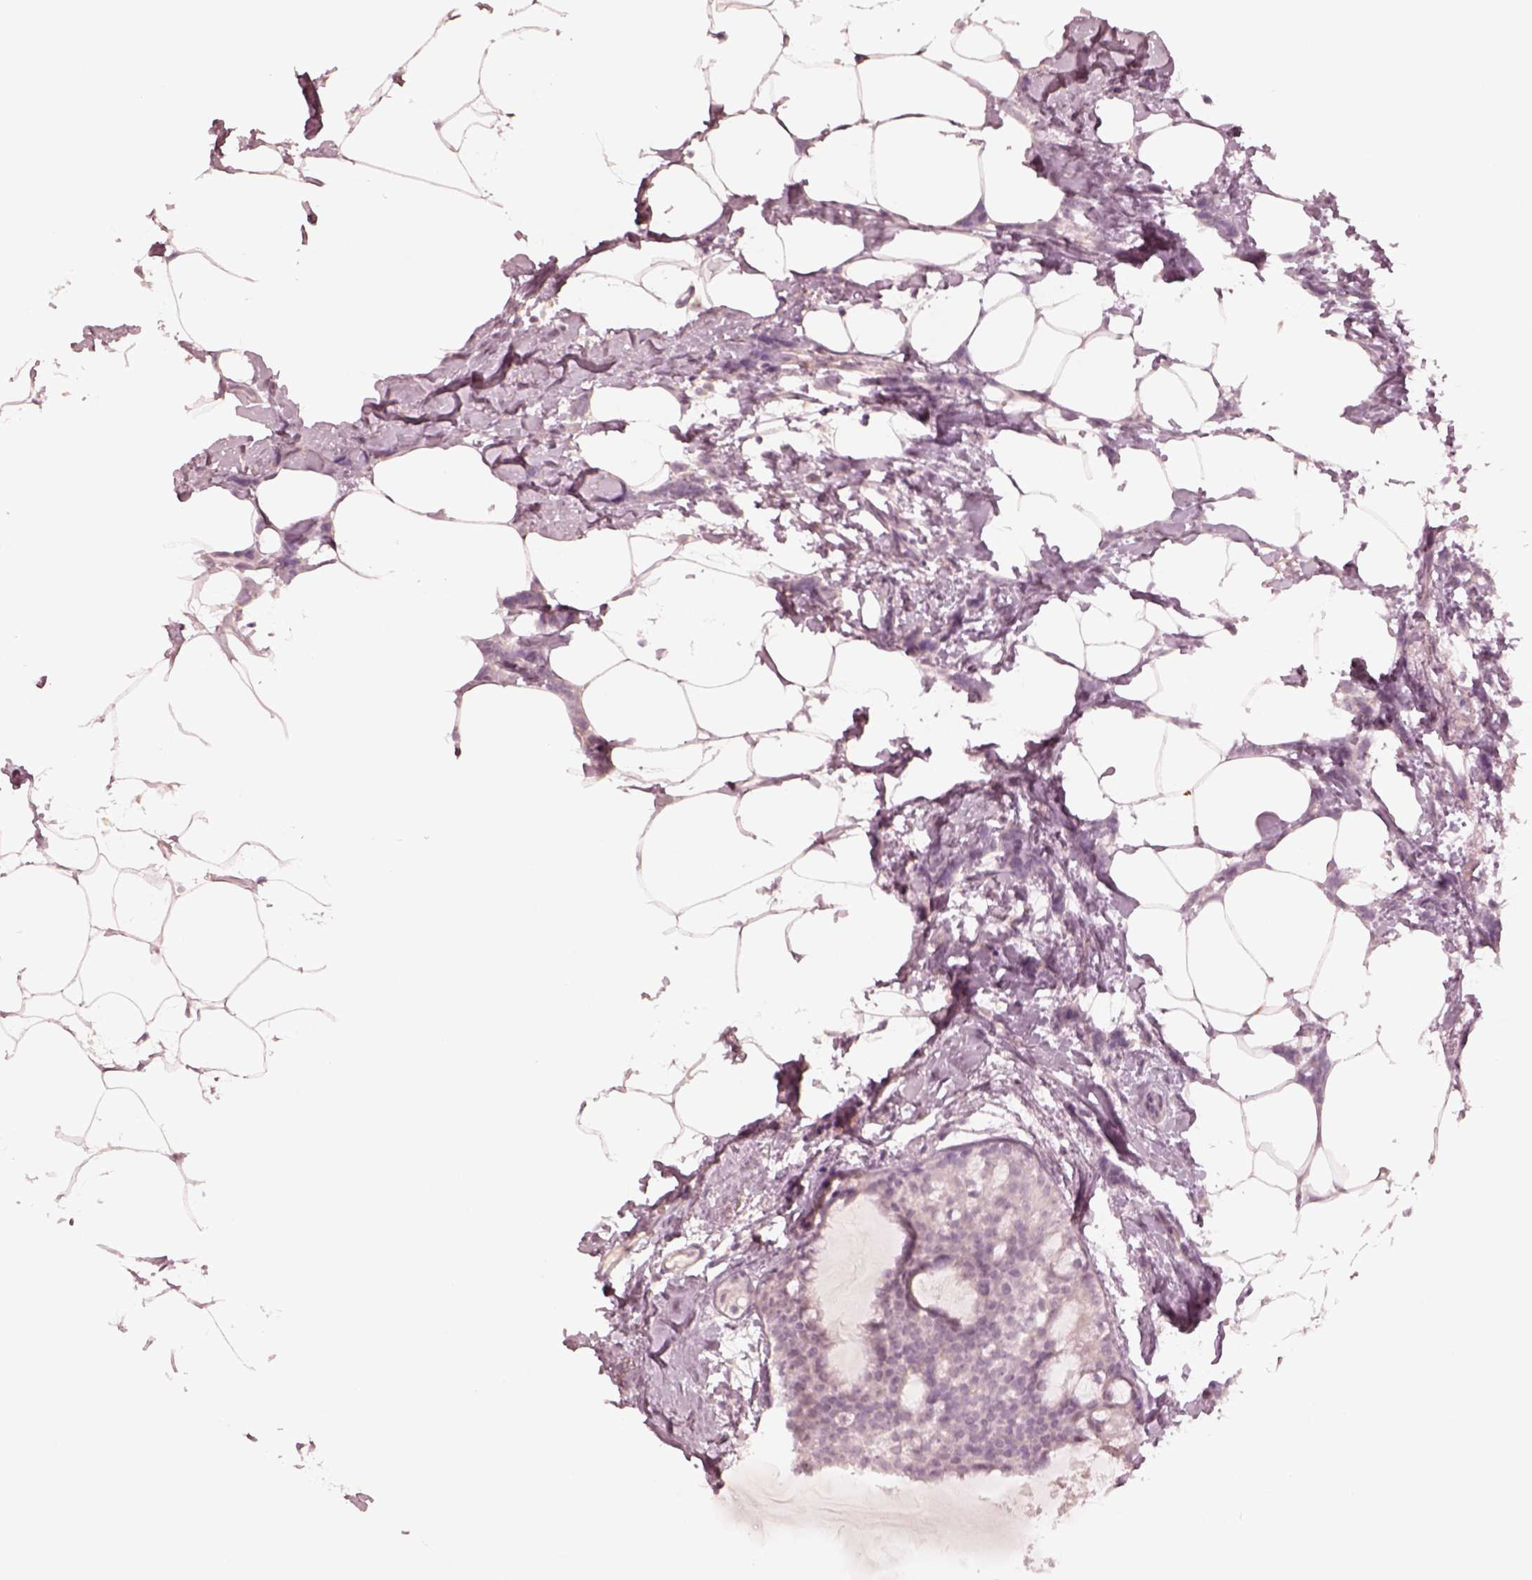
{"staining": {"intensity": "negative", "quantity": "none", "location": "none"}, "tissue": "breast cancer", "cell_type": "Tumor cells", "image_type": "cancer", "snomed": [{"axis": "morphology", "description": "Duct carcinoma"}, {"axis": "topography", "description": "Breast"}], "caption": "The micrograph reveals no significant expression in tumor cells of intraductal carcinoma (breast). (DAB immunohistochemistry (IHC) with hematoxylin counter stain).", "gene": "DNAAF9", "patient": {"sex": "female", "age": 40}}